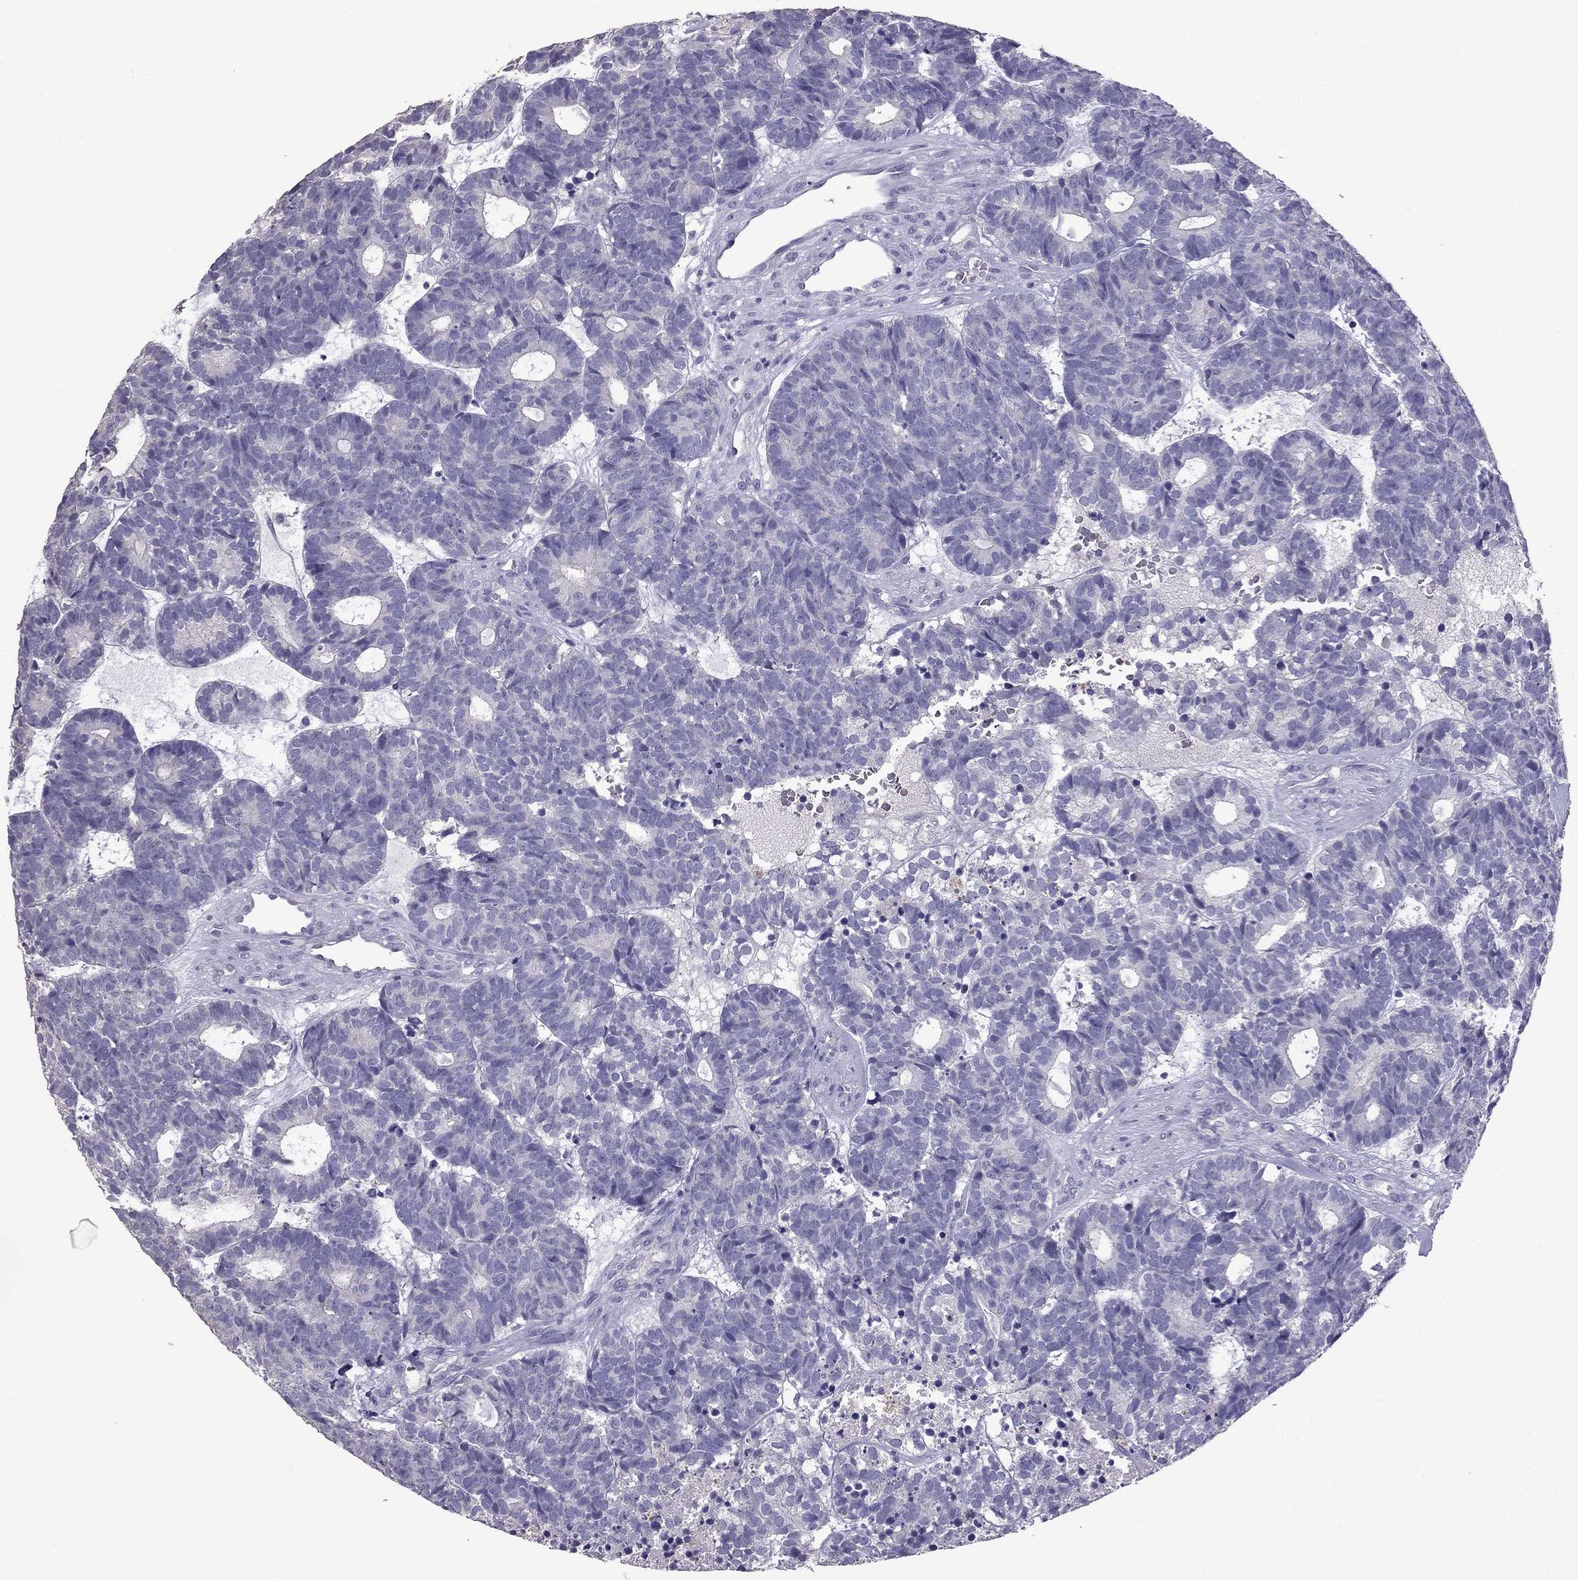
{"staining": {"intensity": "negative", "quantity": "none", "location": "none"}, "tissue": "head and neck cancer", "cell_type": "Tumor cells", "image_type": "cancer", "snomed": [{"axis": "morphology", "description": "Adenocarcinoma, NOS"}, {"axis": "topography", "description": "Head-Neck"}], "caption": "Tumor cells show no significant staining in head and neck cancer.", "gene": "SCG5", "patient": {"sex": "female", "age": 81}}